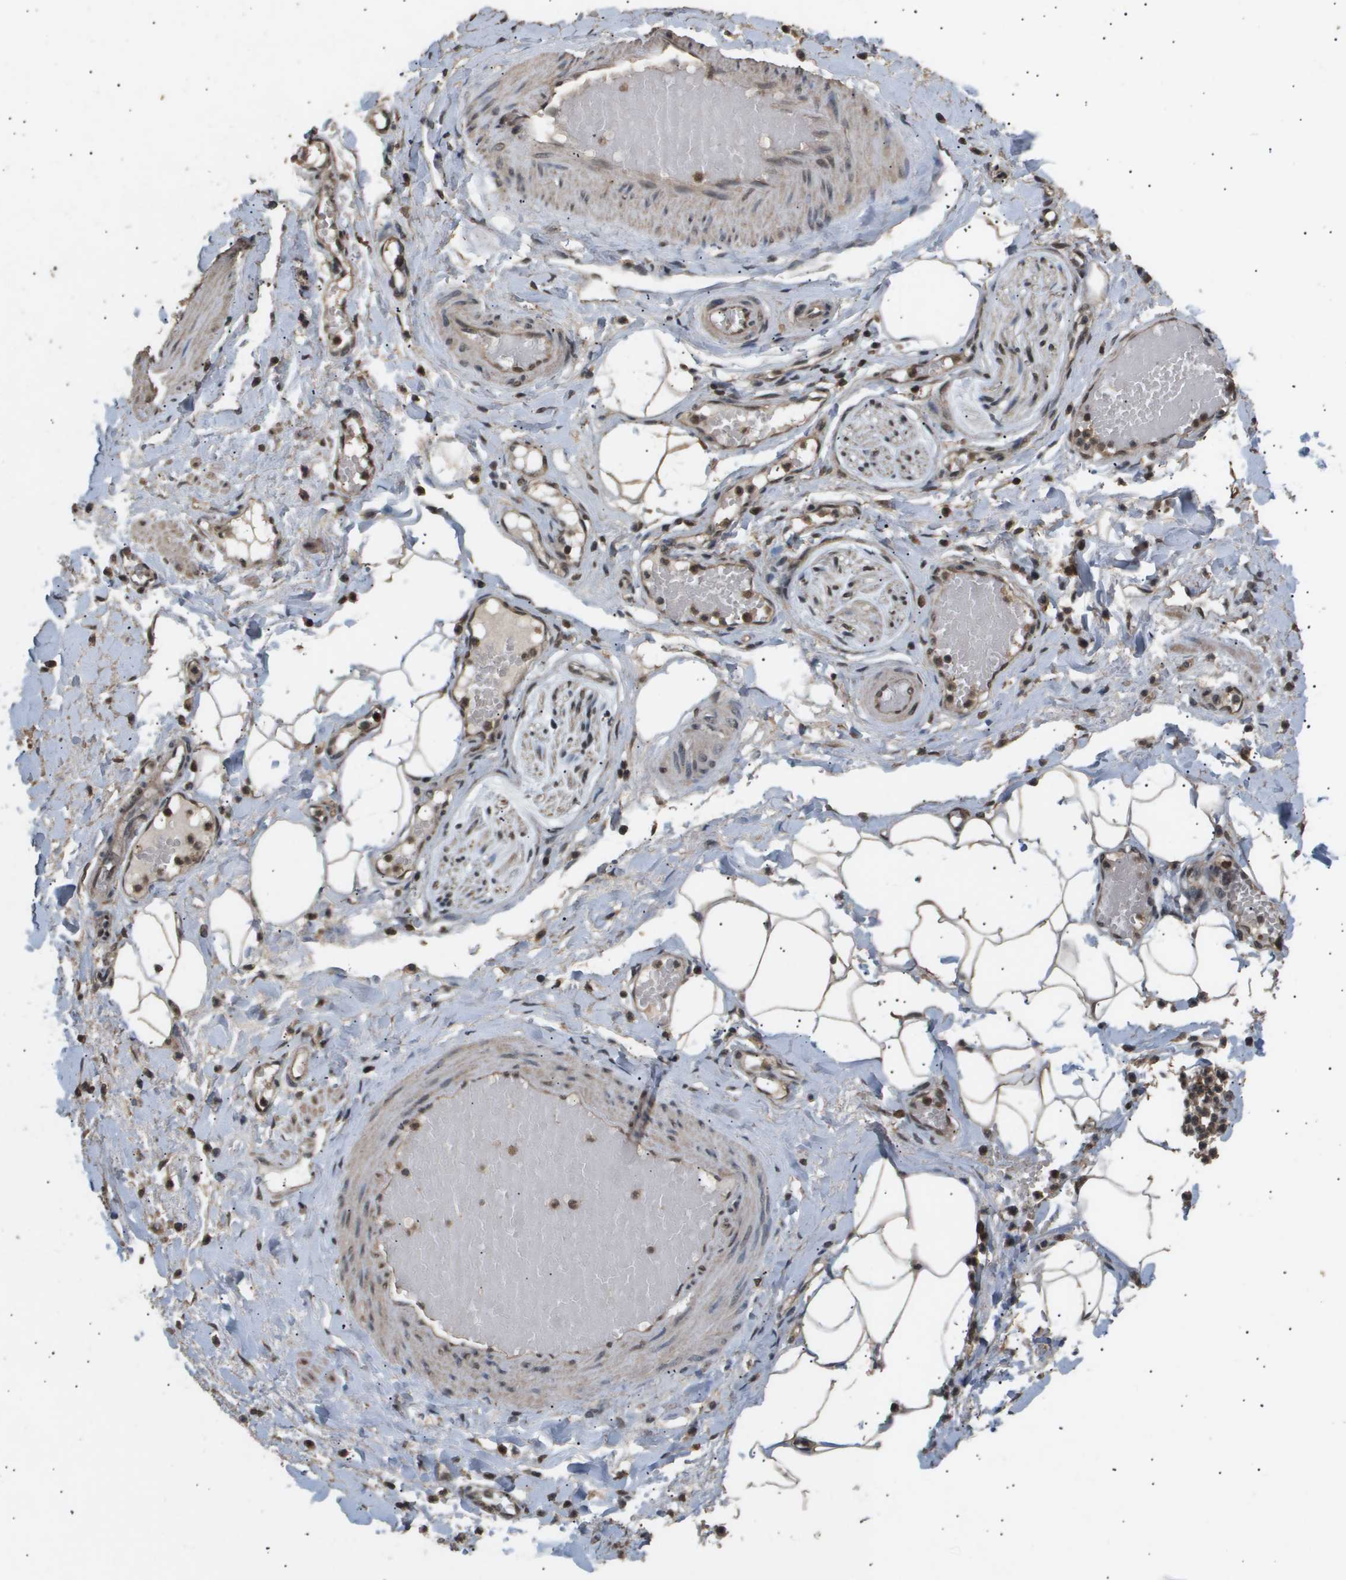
{"staining": {"intensity": "moderate", "quantity": ">75%", "location": "cytoplasmic/membranous,nuclear"}, "tissue": "adipose tissue", "cell_type": "Adipocytes", "image_type": "normal", "snomed": [{"axis": "morphology", "description": "Normal tissue, NOS"}, {"axis": "topography", "description": "Soft tissue"}, {"axis": "topography", "description": "Vascular tissue"}], "caption": "This micrograph displays immunohistochemistry (IHC) staining of unremarkable adipose tissue, with medium moderate cytoplasmic/membranous,nuclear staining in approximately >75% of adipocytes.", "gene": "ING1", "patient": {"sex": "female", "age": 35}}